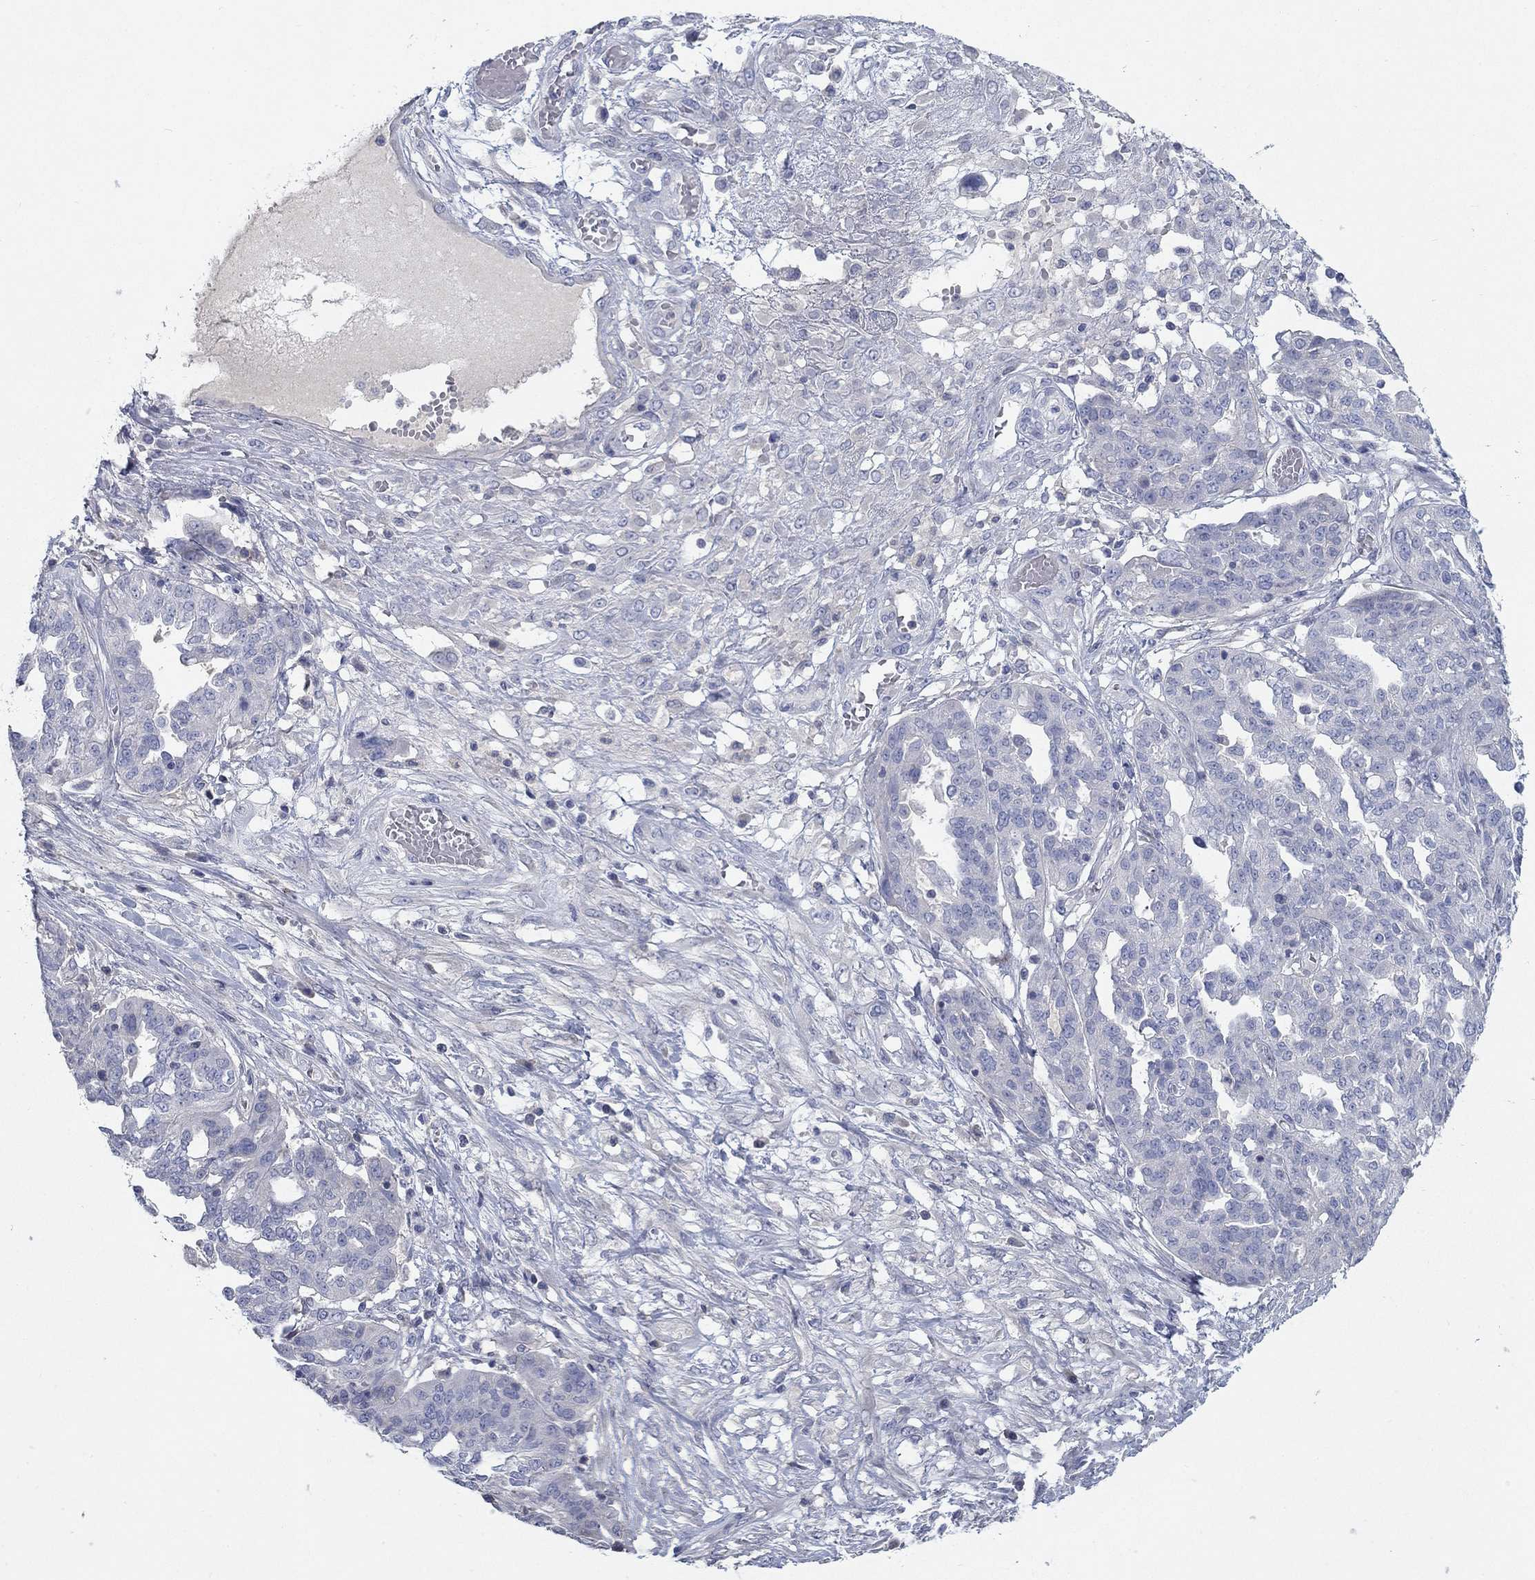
{"staining": {"intensity": "negative", "quantity": "none", "location": "none"}, "tissue": "ovarian cancer", "cell_type": "Tumor cells", "image_type": "cancer", "snomed": [{"axis": "morphology", "description": "Cystadenocarcinoma, serous, NOS"}, {"axis": "topography", "description": "Ovary"}], "caption": "There is no significant positivity in tumor cells of ovarian cancer (serous cystadenocarcinoma).", "gene": "TMEM249", "patient": {"sex": "female", "age": 67}}